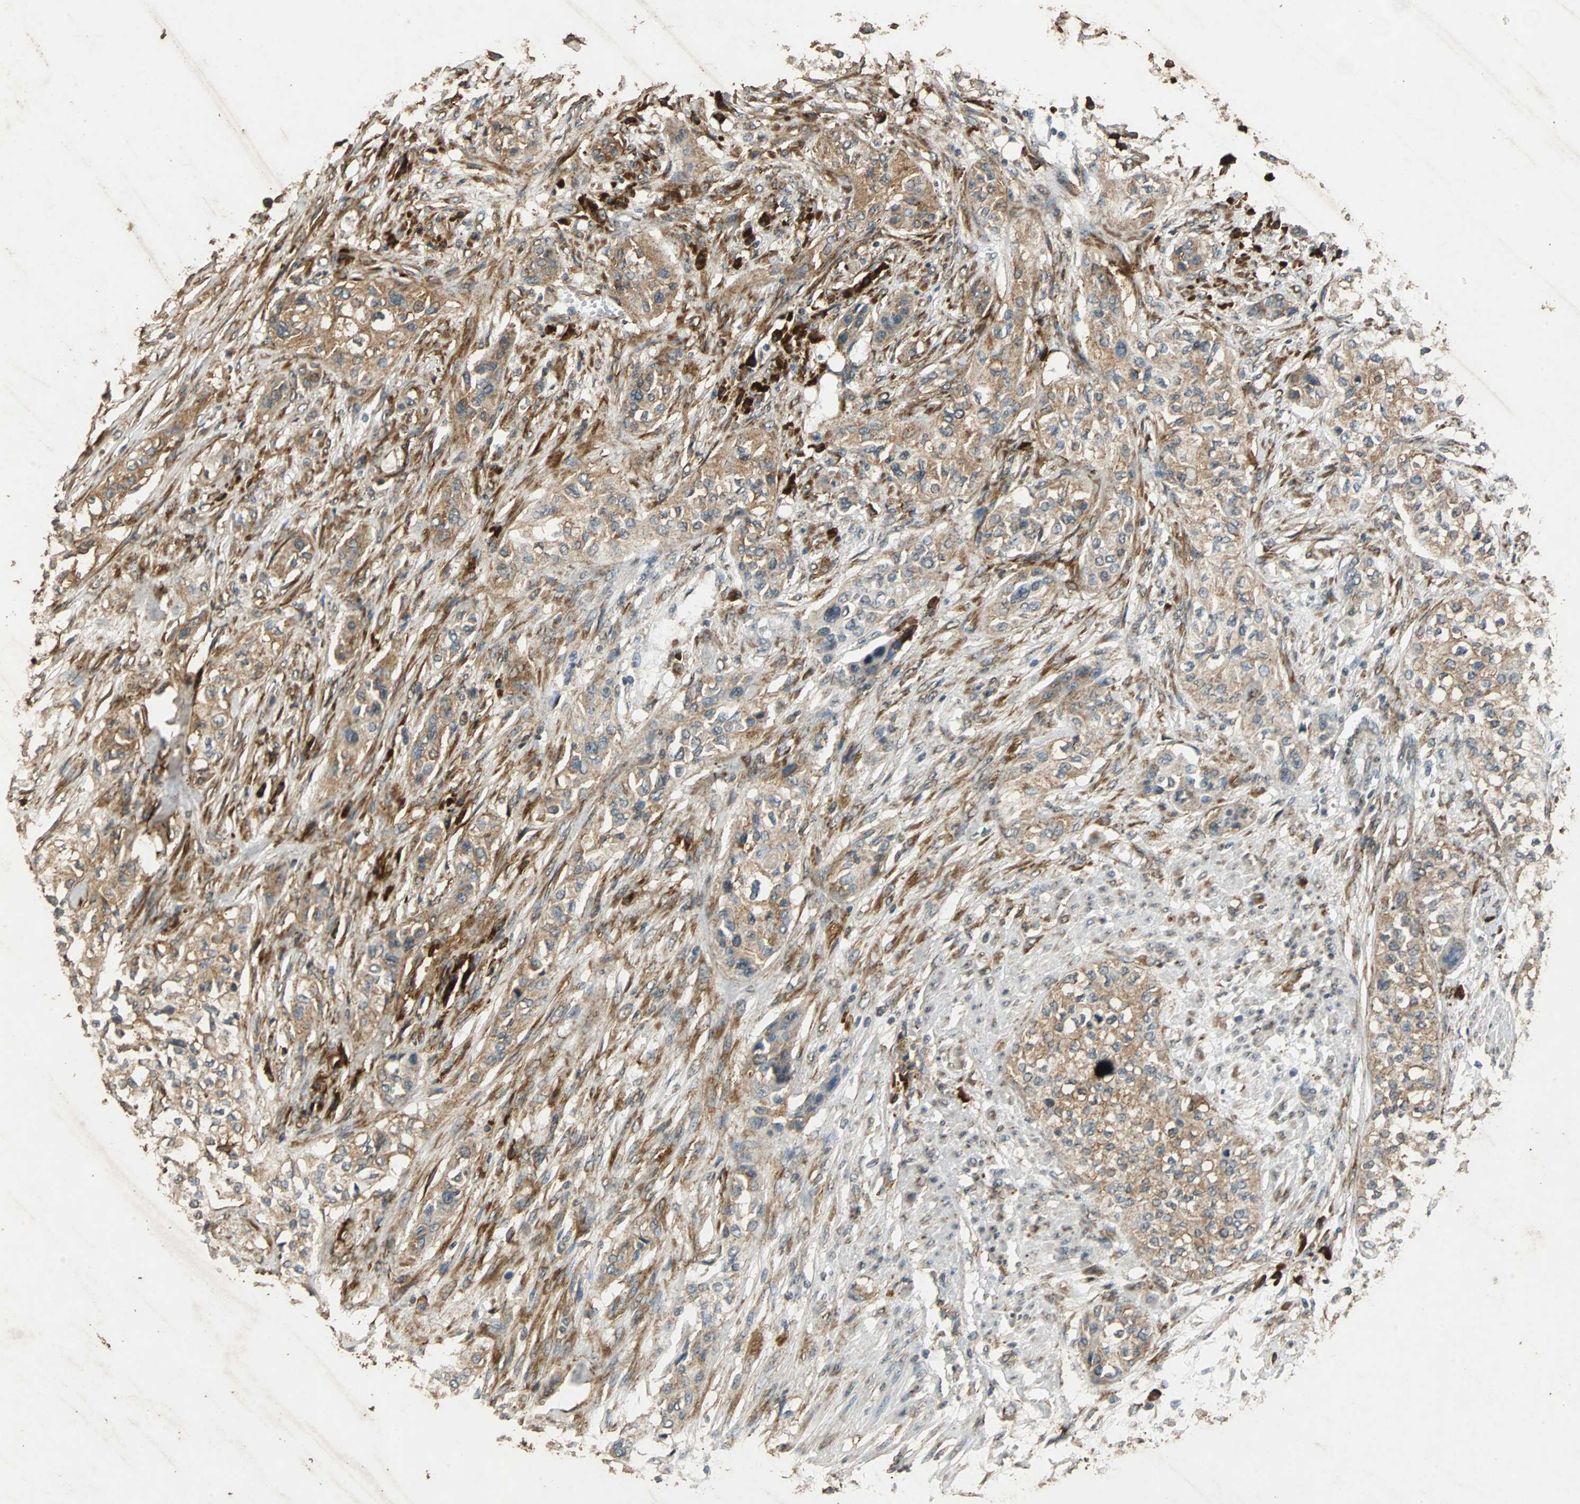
{"staining": {"intensity": "strong", "quantity": ">75%", "location": "cytoplasmic/membranous"}, "tissue": "urothelial cancer", "cell_type": "Tumor cells", "image_type": "cancer", "snomed": [{"axis": "morphology", "description": "Urothelial carcinoma, High grade"}, {"axis": "topography", "description": "Urinary bladder"}], "caption": "Urothelial cancer tissue demonstrates strong cytoplasmic/membranous expression in about >75% of tumor cells, visualized by immunohistochemistry. (IHC, brightfield microscopy, high magnification).", "gene": "NAA10", "patient": {"sex": "male", "age": 74}}